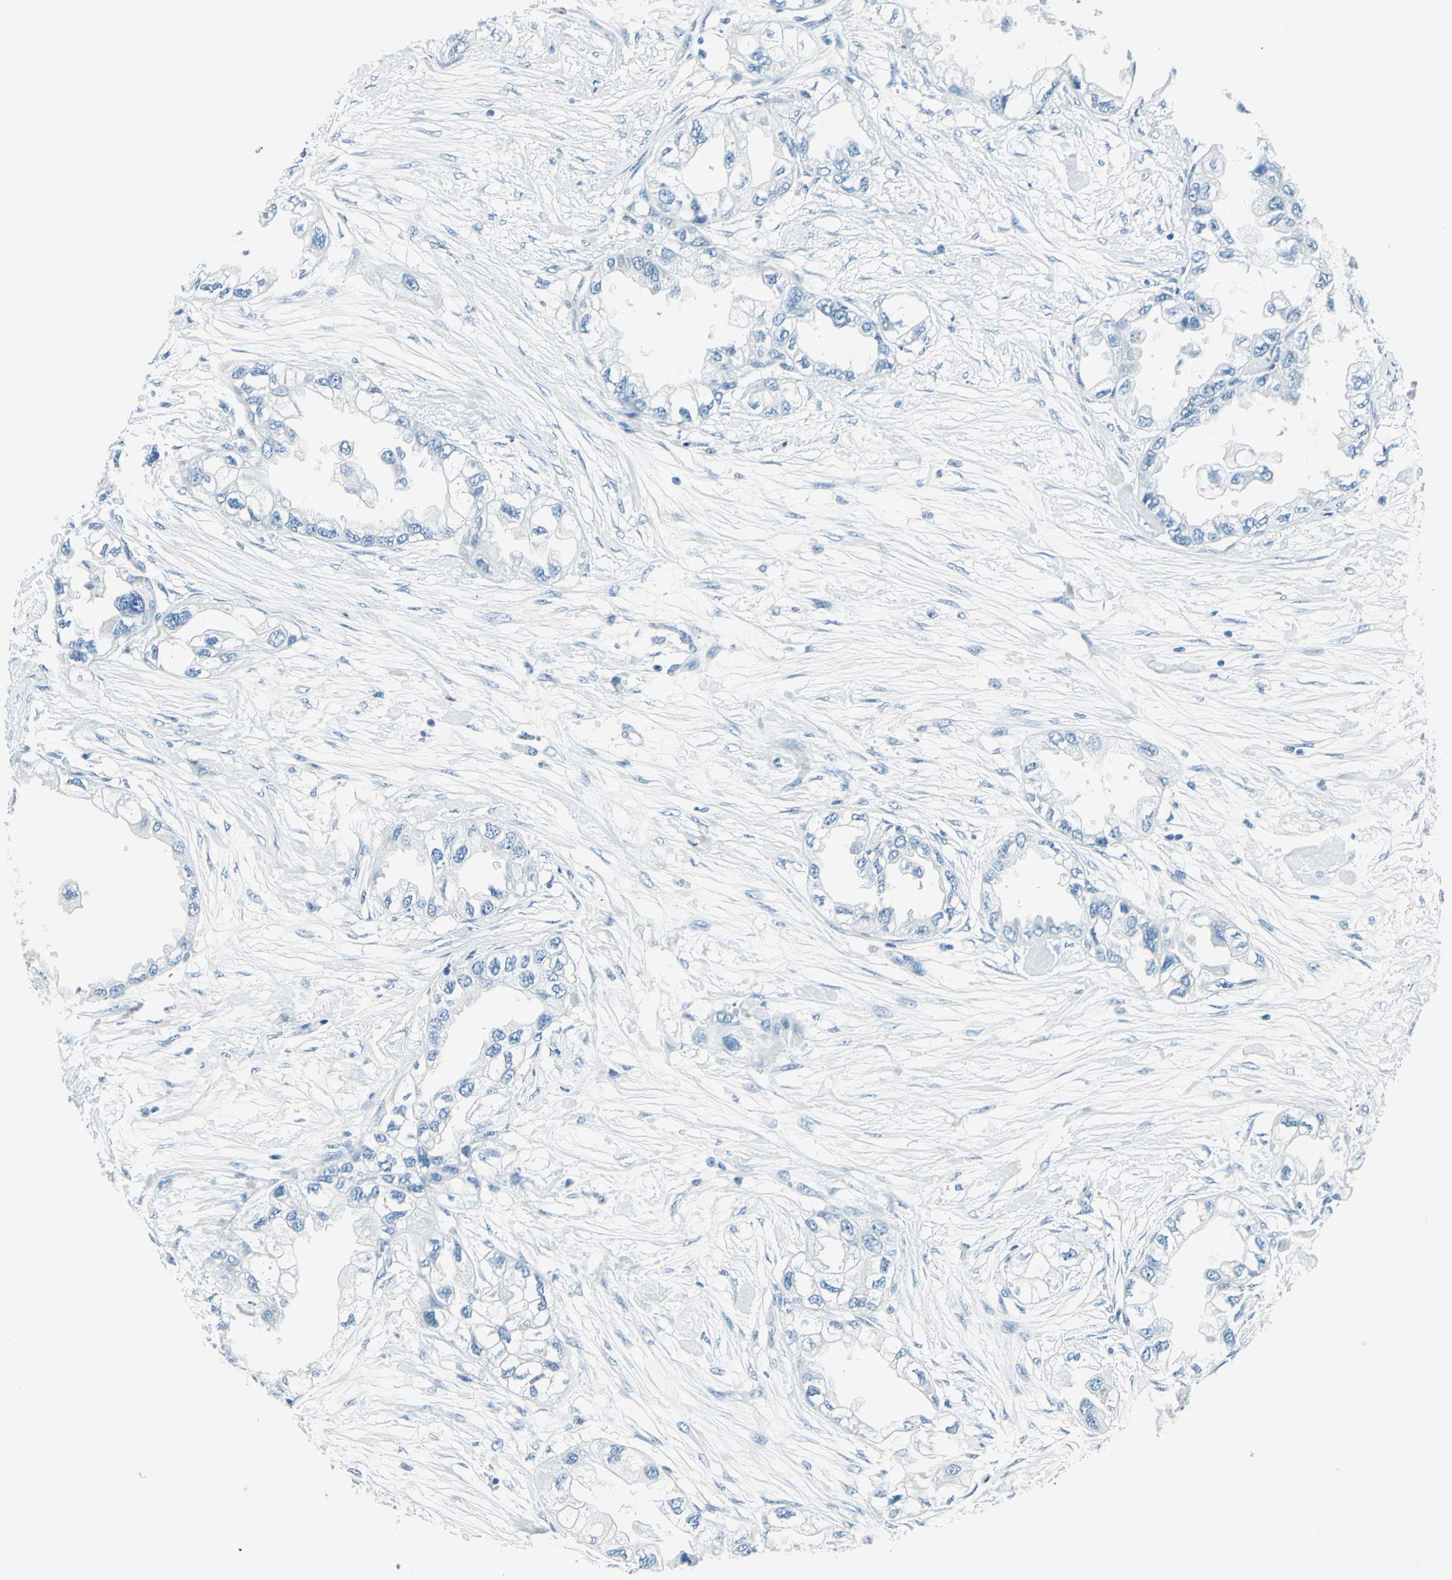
{"staining": {"intensity": "negative", "quantity": "none", "location": "none"}, "tissue": "endometrial cancer", "cell_type": "Tumor cells", "image_type": "cancer", "snomed": [{"axis": "morphology", "description": "Adenocarcinoma, NOS"}, {"axis": "topography", "description": "Endometrium"}], "caption": "DAB immunohistochemical staining of endometrial cancer exhibits no significant staining in tumor cells. (Stains: DAB immunohistochemistry with hematoxylin counter stain, Microscopy: brightfield microscopy at high magnification).", "gene": "AKR1A1", "patient": {"sex": "female", "age": 67}}